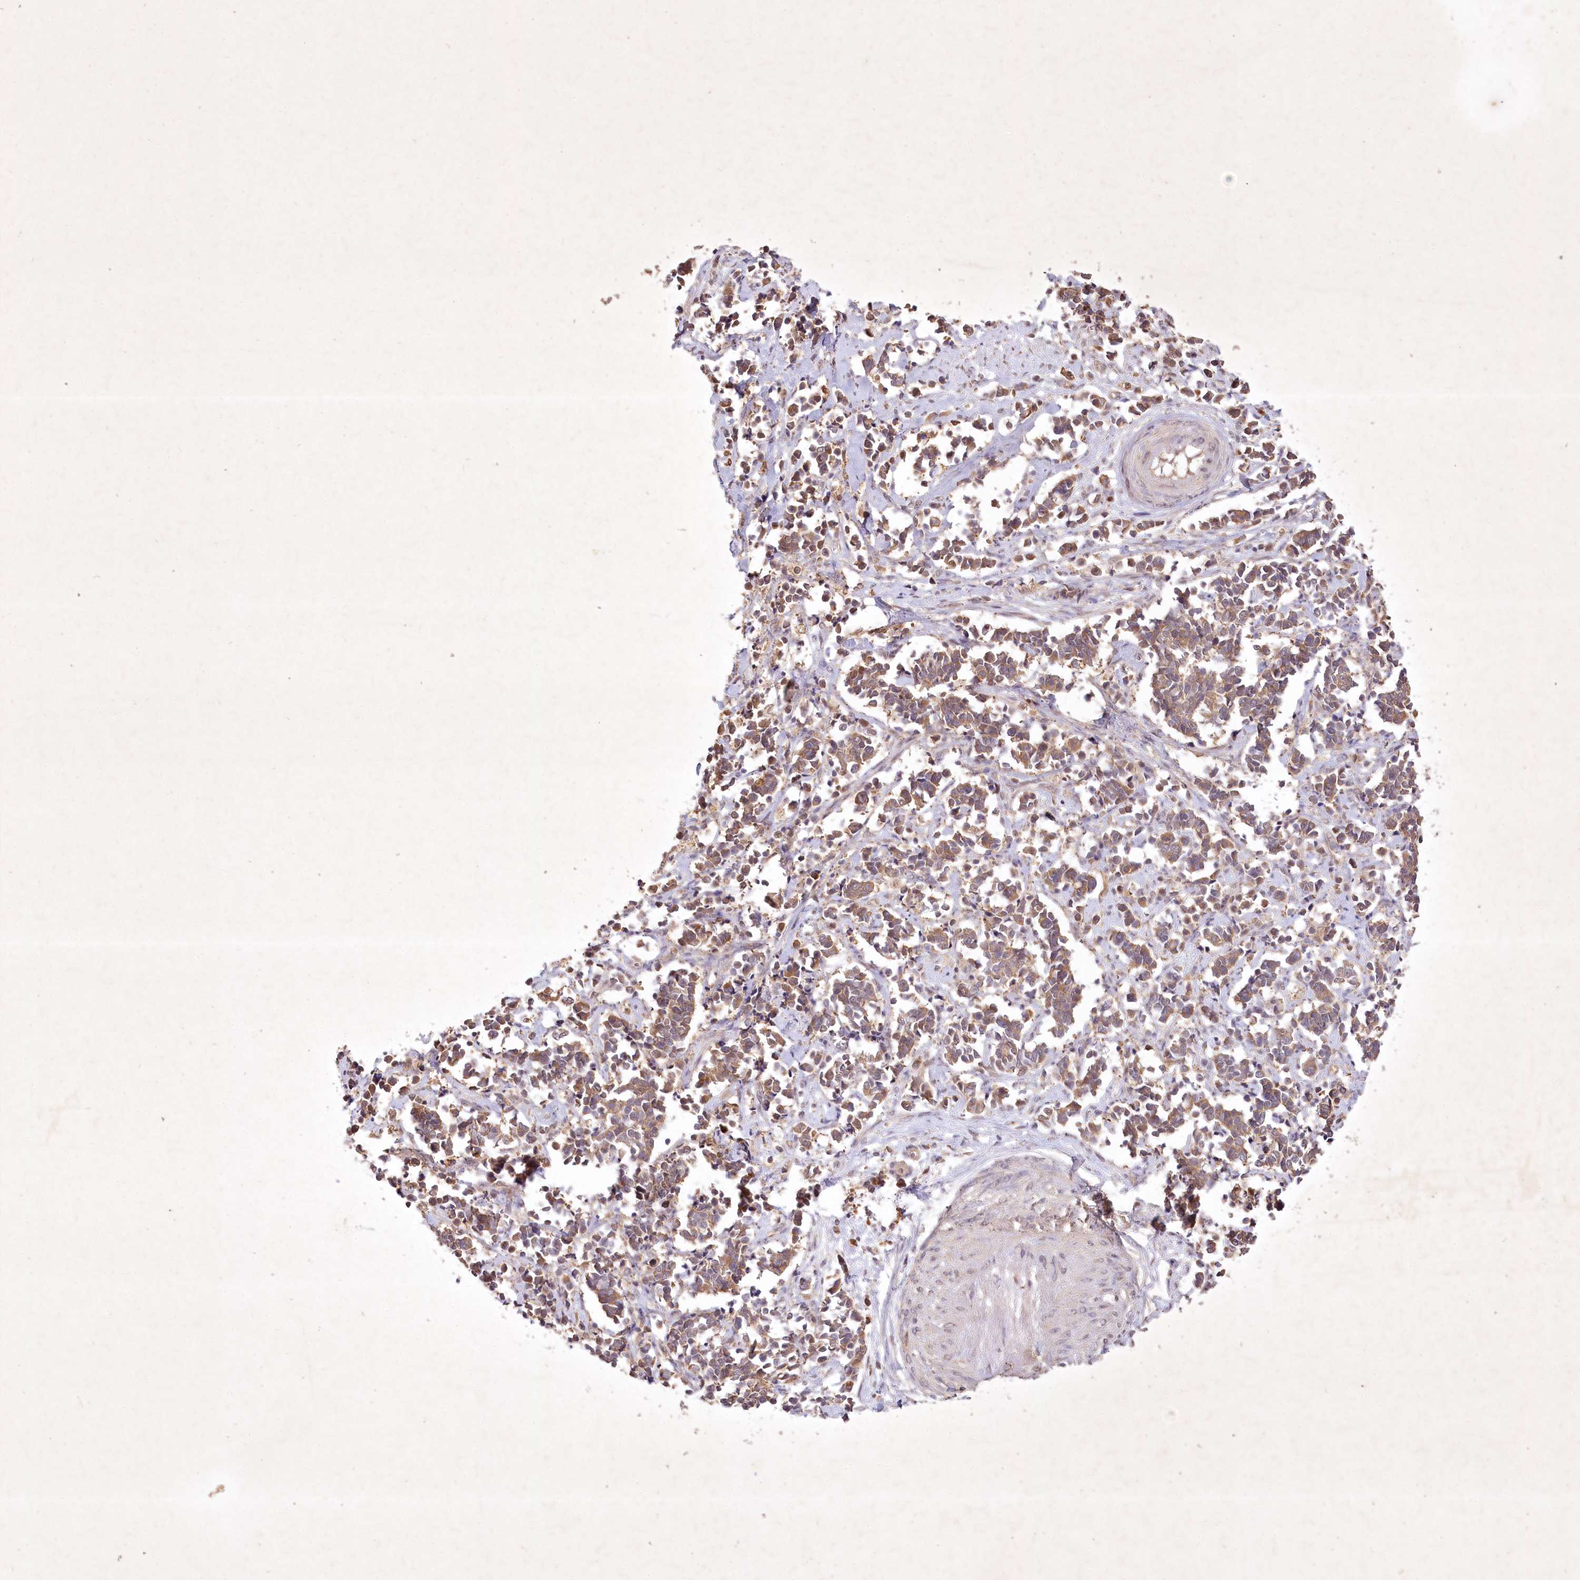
{"staining": {"intensity": "moderate", "quantity": ">75%", "location": "cytoplasmic/membranous"}, "tissue": "cervical cancer", "cell_type": "Tumor cells", "image_type": "cancer", "snomed": [{"axis": "morphology", "description": "Normal tissue, NOS"}, {"axis": "morphology", "description": "Squamous cell carcinoma, NOS"}, {"axis": "topography", "description": "Cervix"}], "caption": "Cervical squamous cell carcinoma stained for a protein (brown) shows moderate cytoplasmic/membranous positive staining in about >75% of tumor cells.", "gene": "IRAK1BP1", "patient": {"sex": "female", "age": 35}}